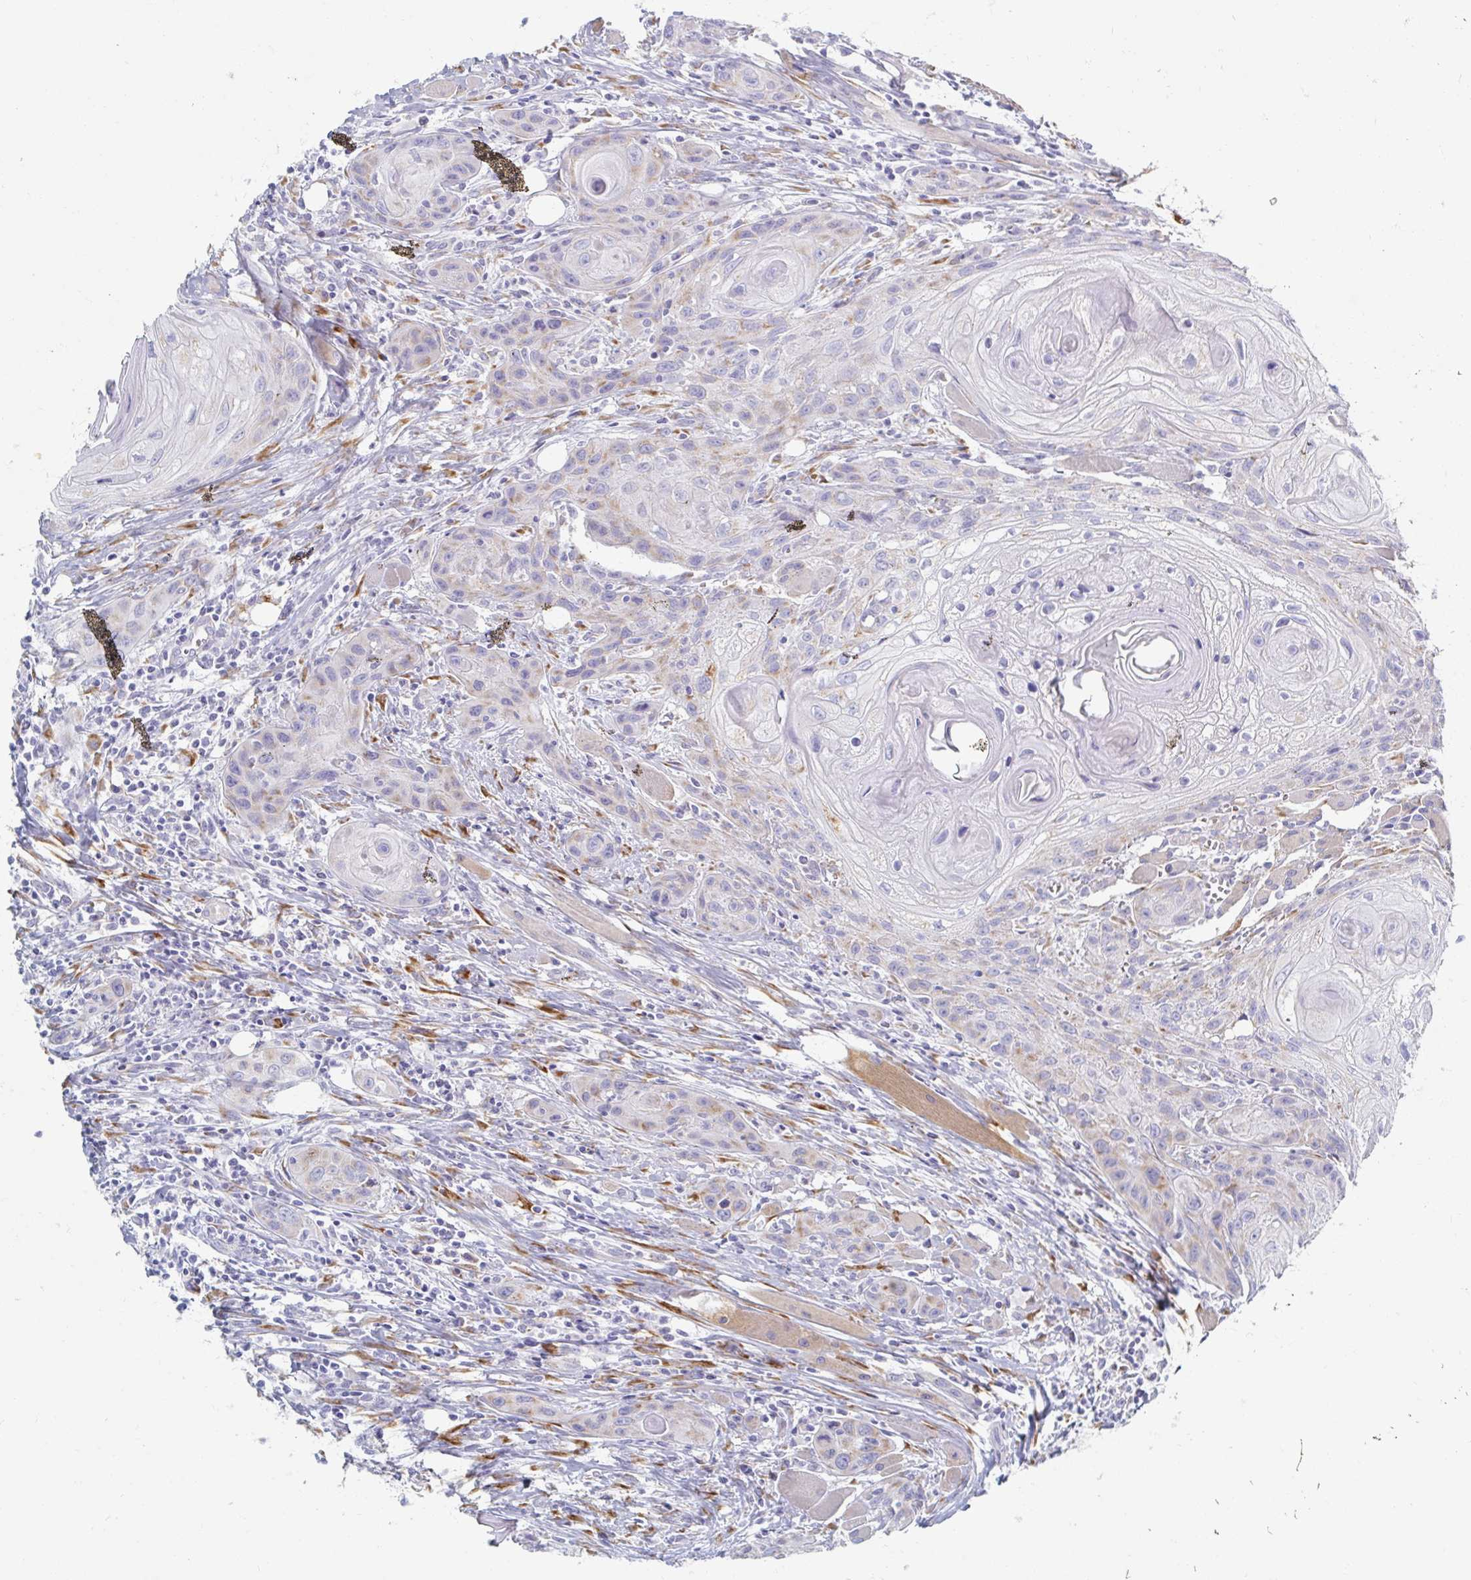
{"staining": {"intensity": "weak", "quantity": "<25%", "location": "cytoplasmic/membranous"}, "tissue": "head and neck cancer", "cell_type": "Tumor cells", "image_type": "cancer", "snomed": [{"axis": "morphology", "description": "Squamous cell carcinoma, NOS"}, {"axis": "topography", "description": "Oral tissue"}, {"axis": "topography", "description": "Head-Neck"}], "caption": "There is no significant expression in tumor cells of head and neck cancer (squamous cell carcinoma).", "gene": "MYLK2", "patient": {"sex": "male", "age": 58}}